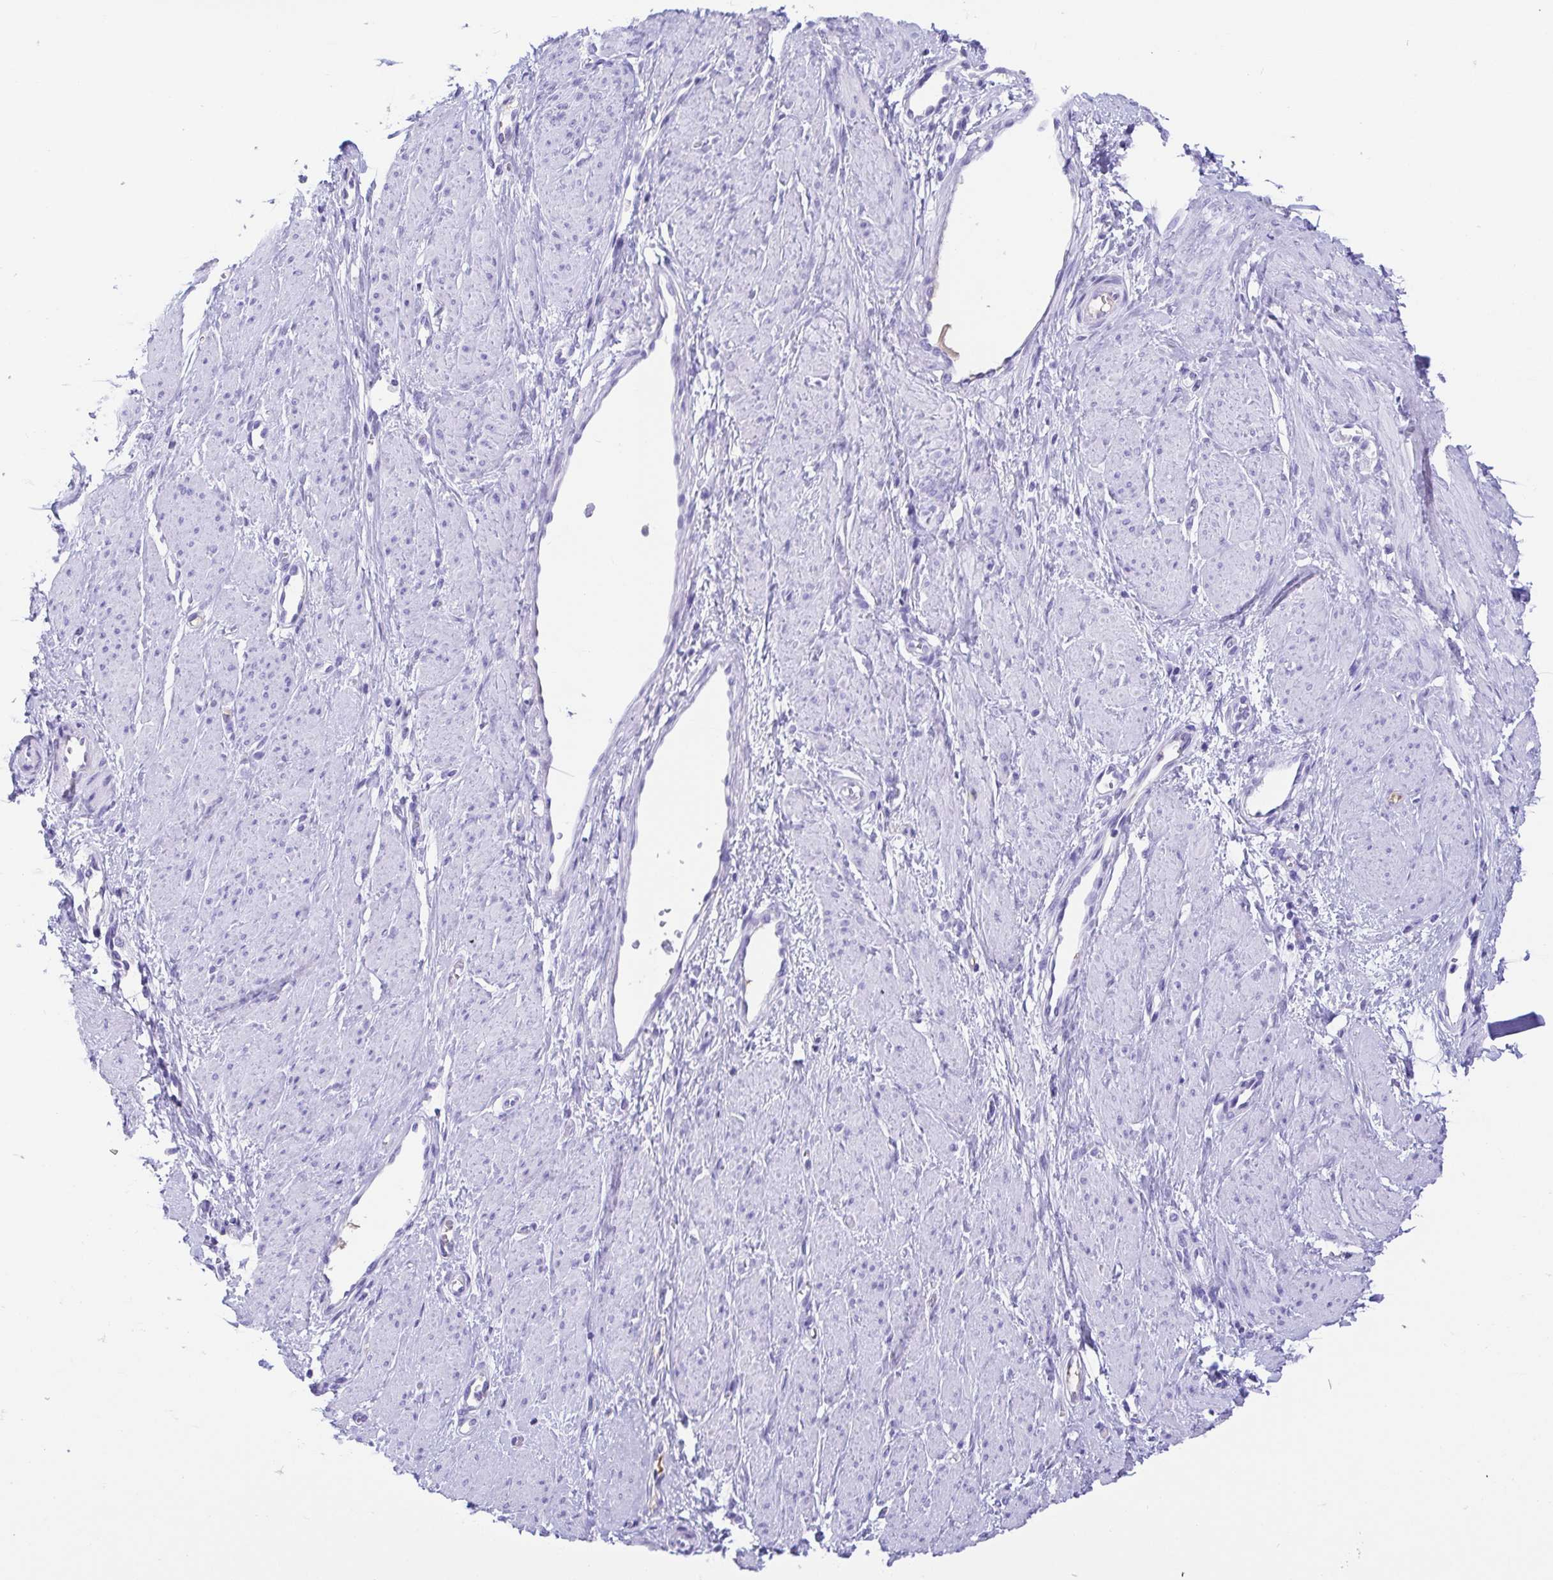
{"staining": {"intensity": "negative", "quantity": "none", "location": "none"}, "tissue": "smooth muscle", "cell_type": "Smooth muscle cells", "image_type": "normal", "snomed": [{"axis": "morphology", "description": "Normal tissue, NOS"}, {"axis": "topography", "description": "Smooth muscle"}, {"axis": "topography", "description": "Uterus"}], "caption": "The immunohistochemistry histopathology image has no significant staining in smooth muscle cells of smooth muscle.", "gene": "GKN1", "patient": {"sex": "female", "age": 39}}